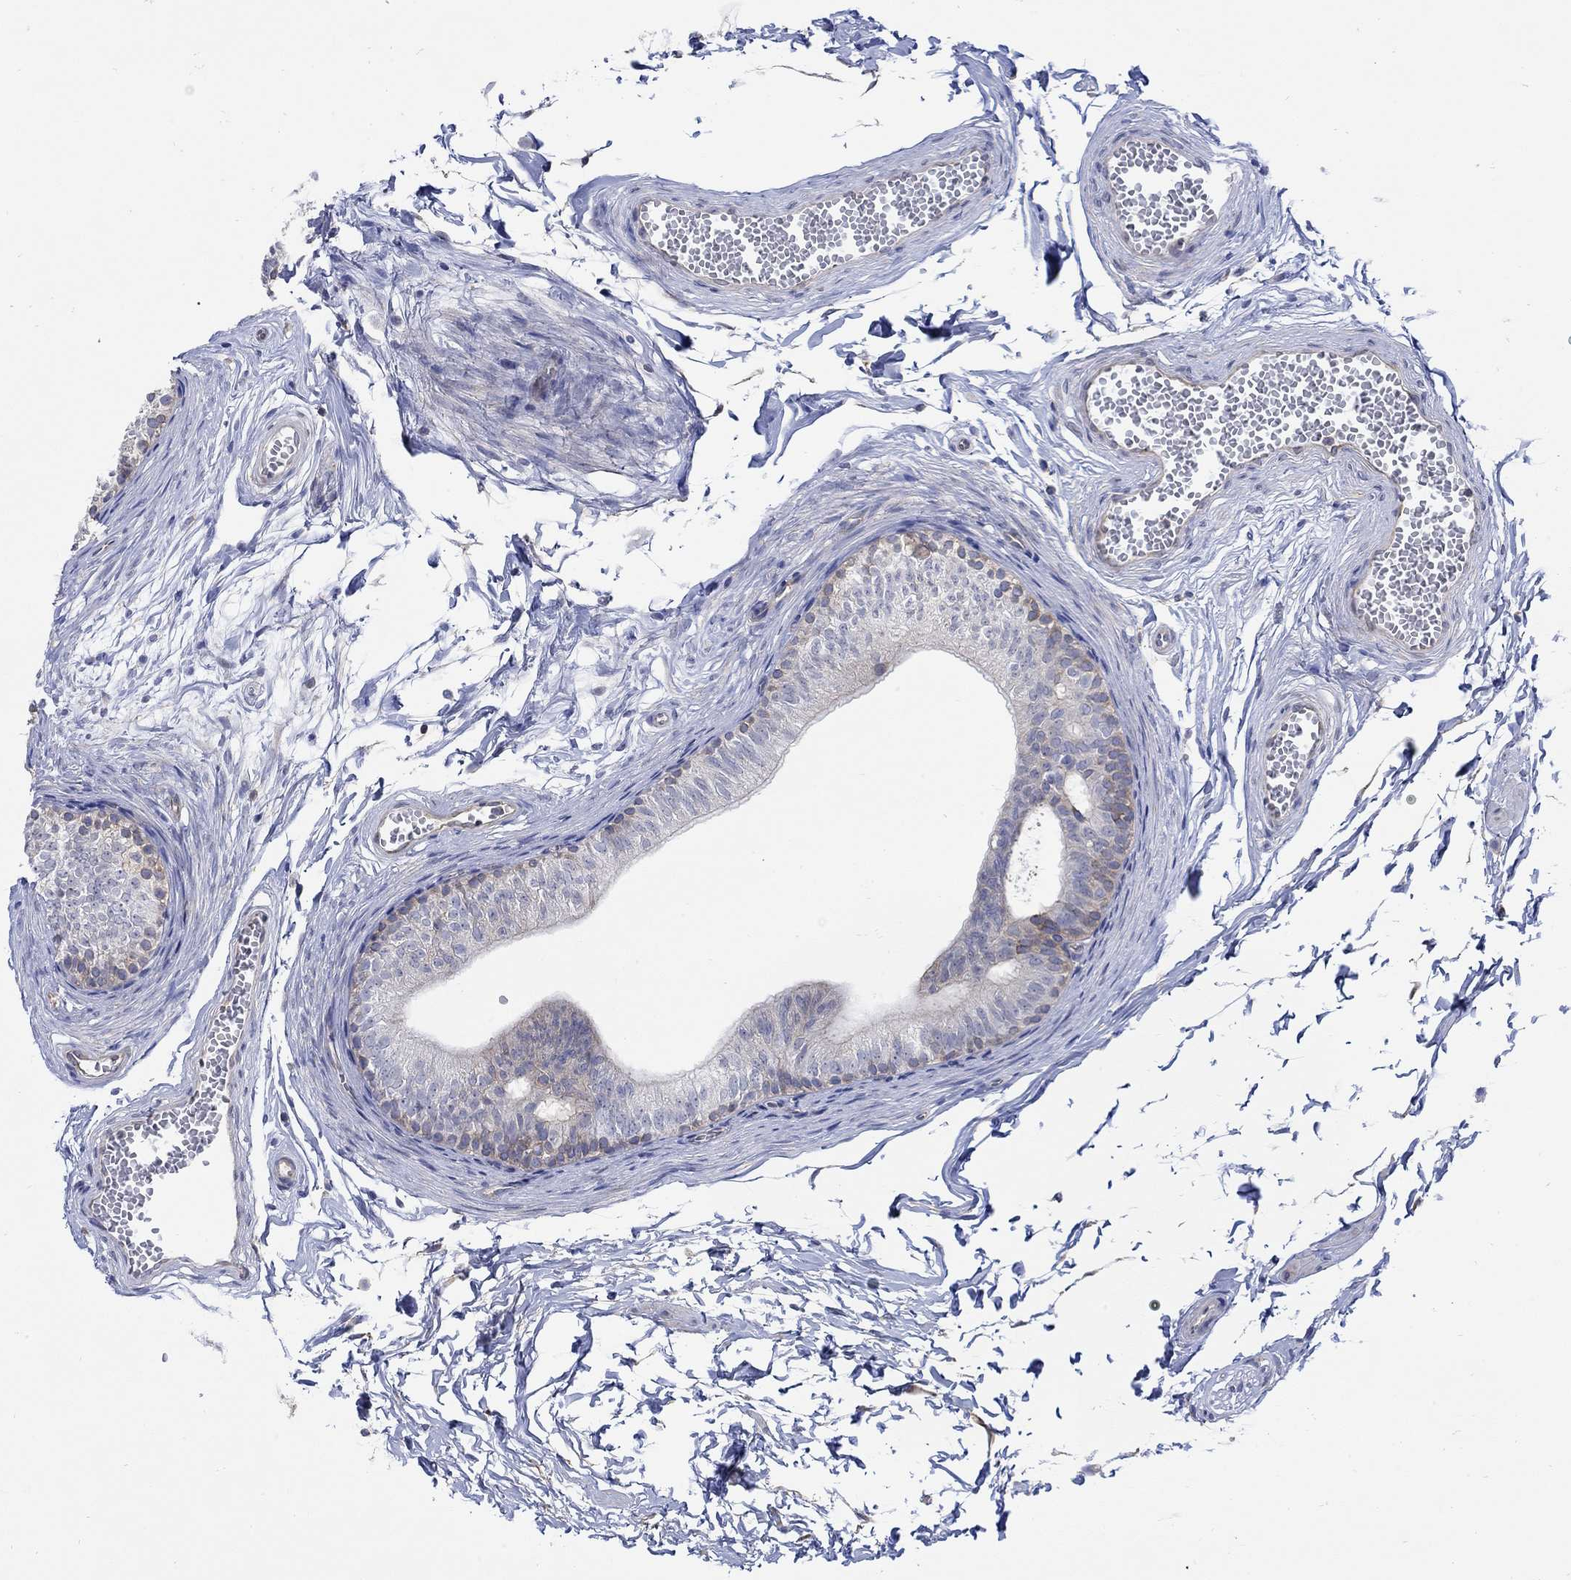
{"staining": {"intensity": "negative", "quantity": "none", "location": "none"}, "tissue": "epididymis", "cell_type": "Glandular cells", "image_type": "normal", "snomed": [{"axis": "morphology", "description": "Normal tissue, NOS"}, {"axis": "topography", "description": "Epididymis"}], "caption": "DAB (3,3'-diaminobenzidine) immunohistochemical staining of unremarkable epididymis exhibits no significant staining in glandular cells. The staining is performed using DAB (3,3'-diaminobenzidine) brown chromogen with nuclei counter-stained in using hematoxylin.", "gene": "TEKT3", "patient": {"sex": "male", "age": 22}}